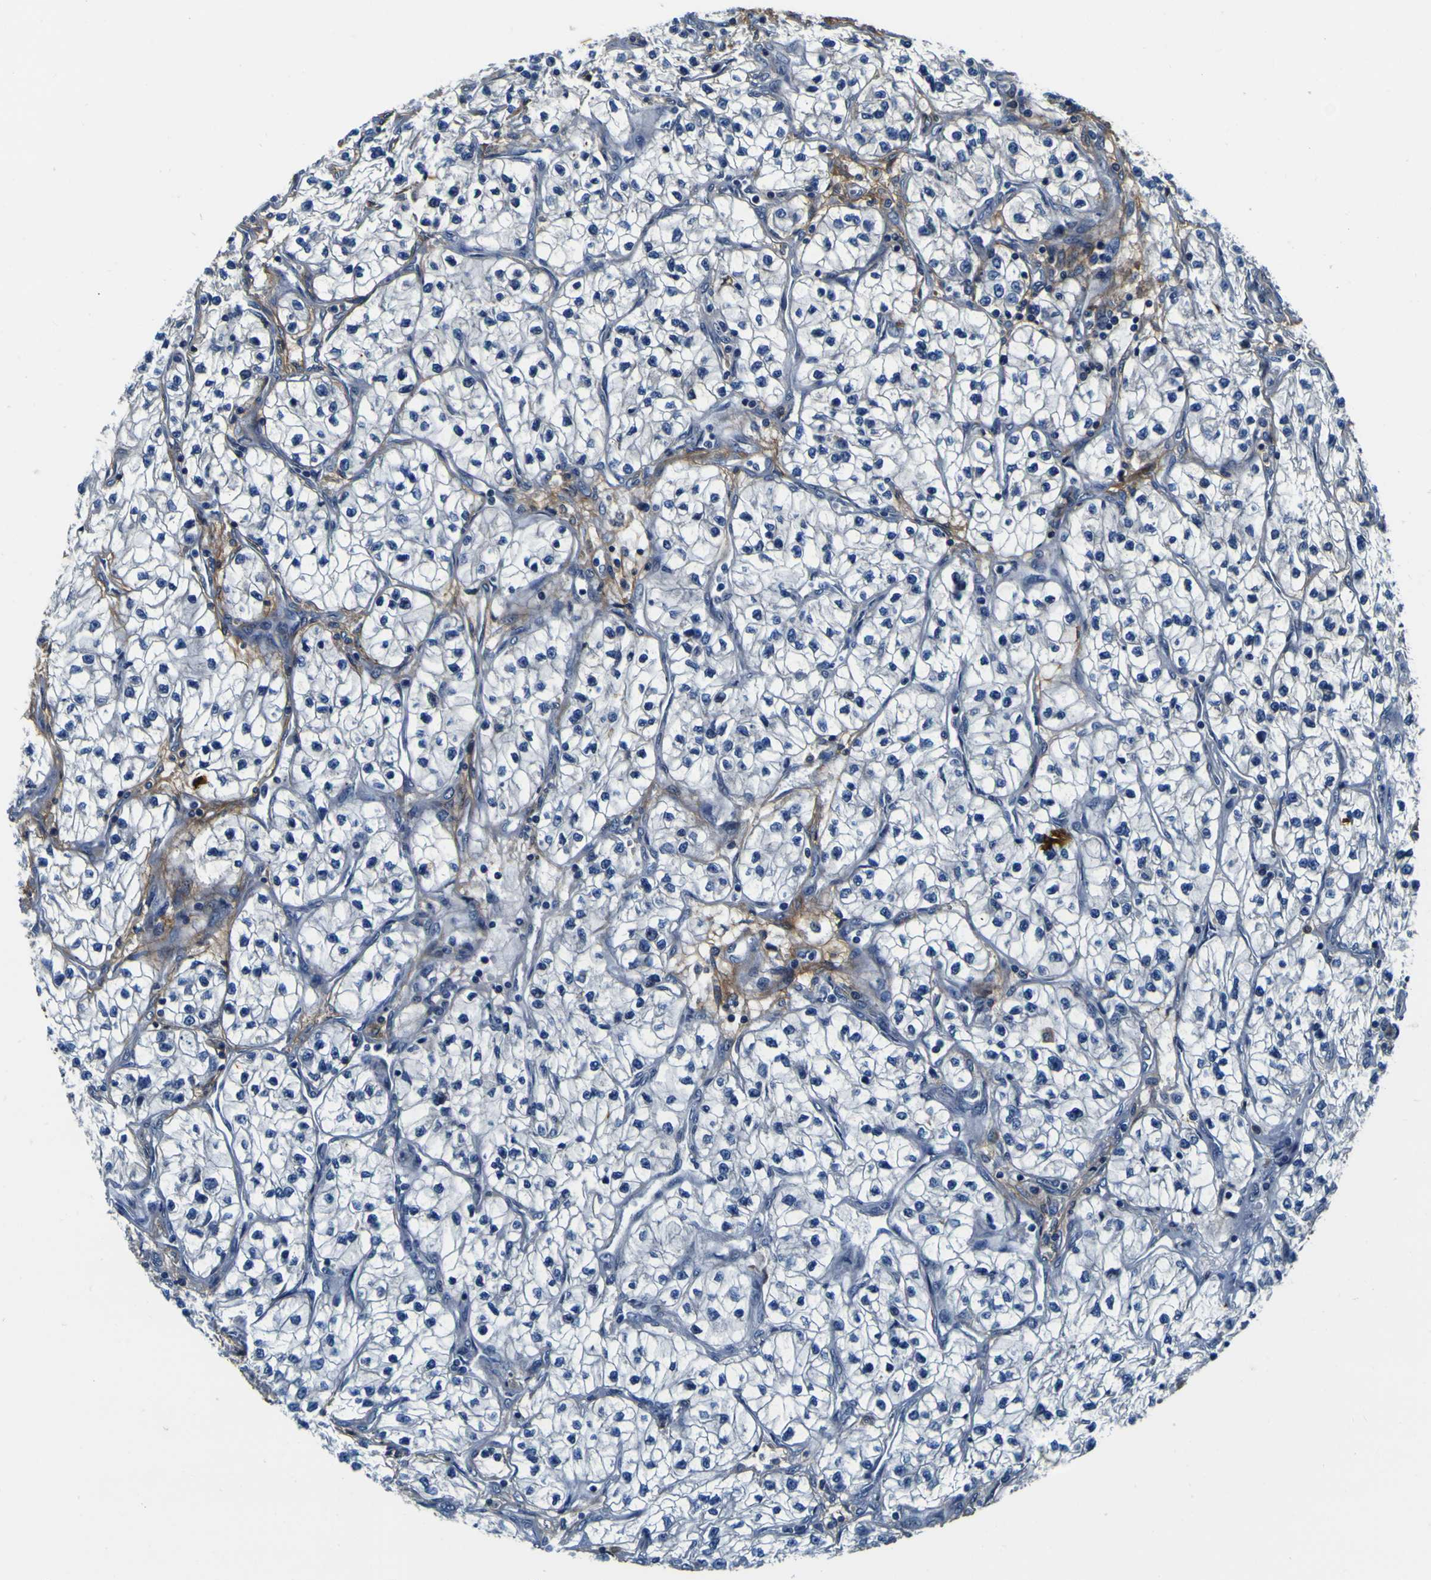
{"staining": {"intensity": "negative", "quantity": "none", "location": "none"}, "tissue": "renal cancer", "cell_type": "Tumor cells", "image_type": "cancer", "snomed": [{"axis": "morphology", "description": "Adenocarcinoma, NOS"}, {"axis": "topography", "description": "Kidney"}], "caption": "IHC micrograph of renal cancer stained for a protein (brown), which exhibits no positivity in tumor cells. (Stains: DAB immunohistochemistry (IHC) with hematoxylin counter stain, Microscopy: brightfield microscopy at high magnification).", "gene": "POSTN", "patient": {"sex": "female", "age": 57}}